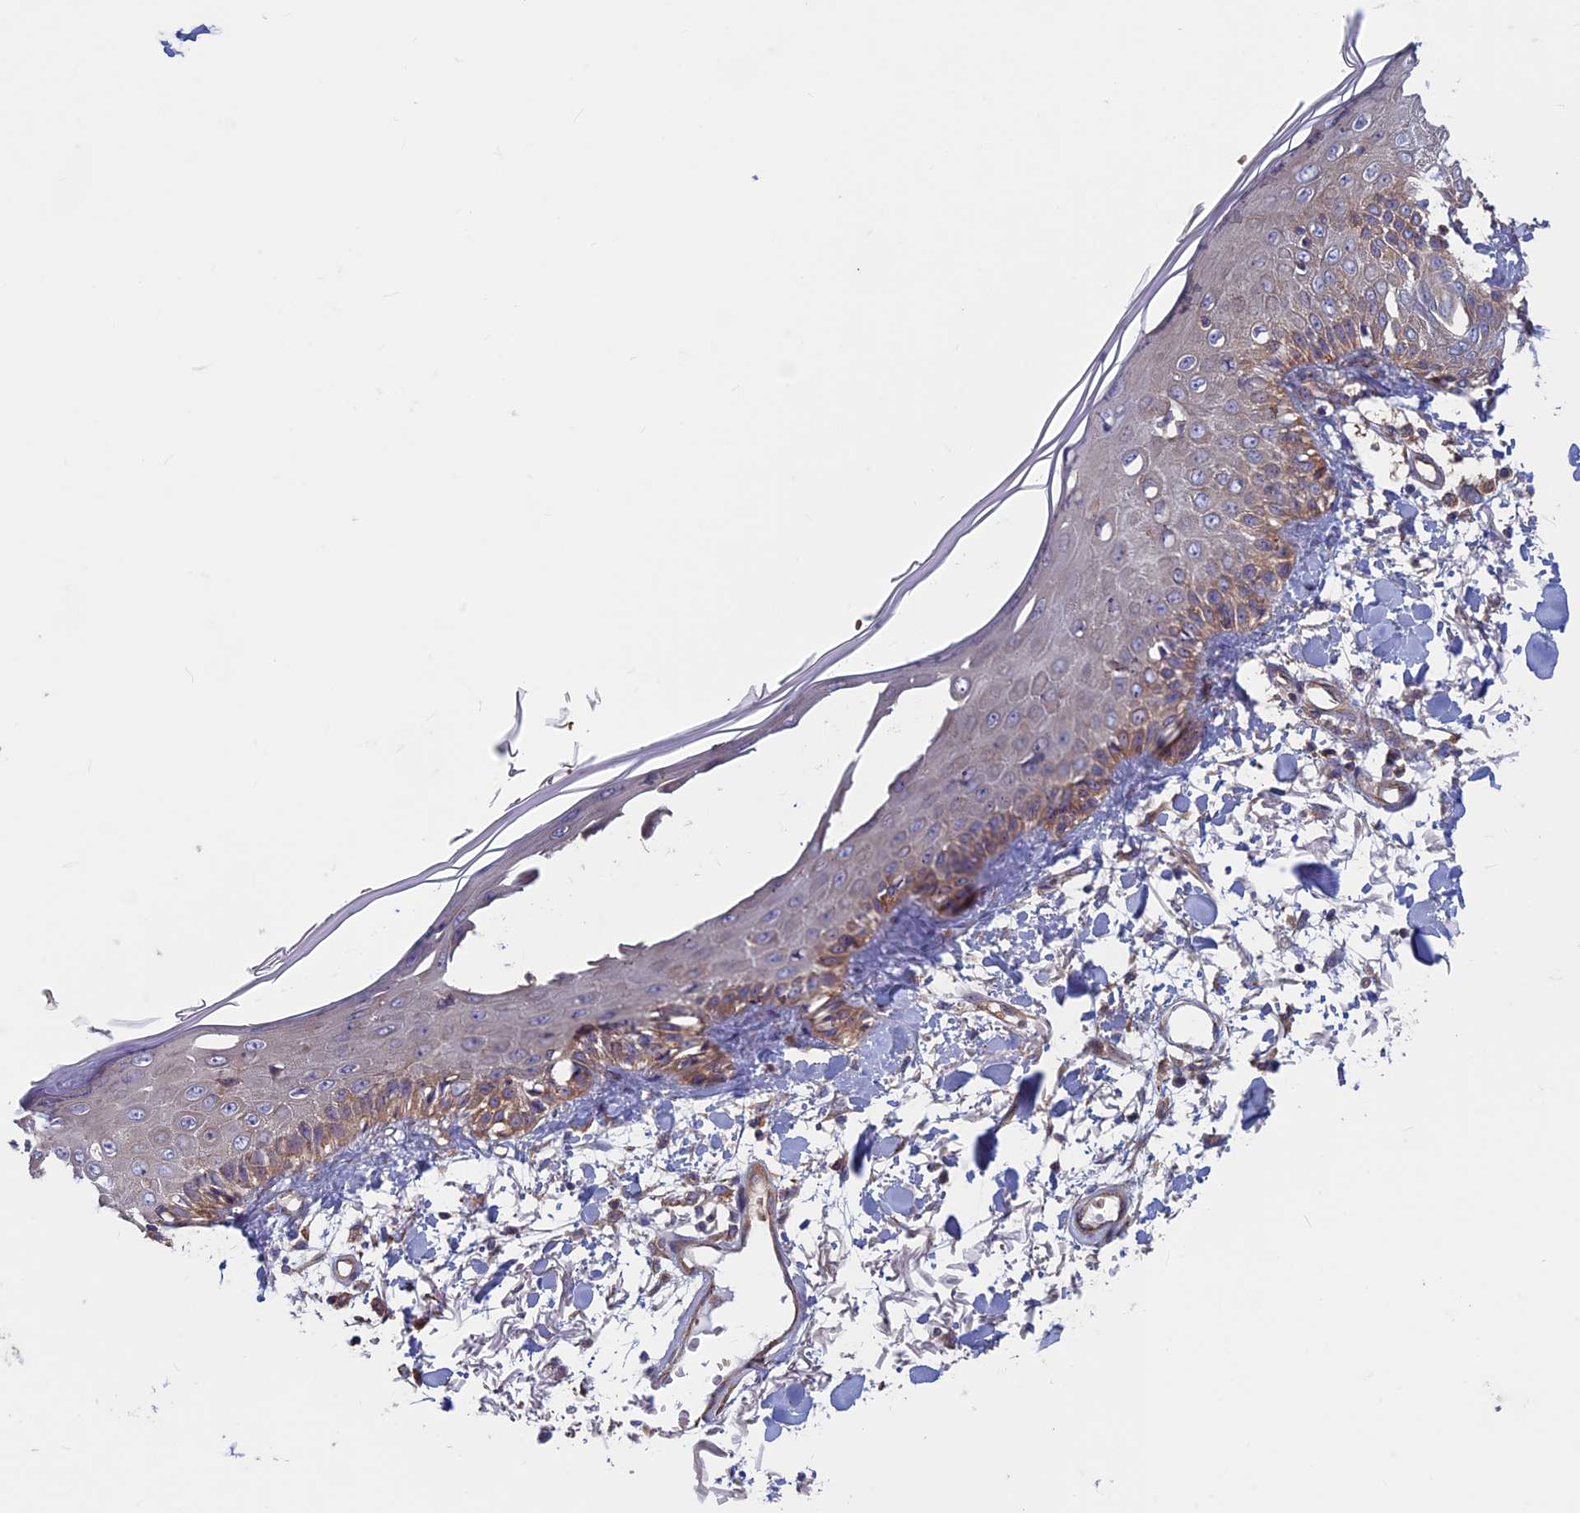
{"staining": {"intensity": "moderate", "quantity": ">75%", "location": "cytoplasmic/membranous"}, "tissue": "skin", "cell_type": "Fibroblasts", "image_type": "normal", "snomed": [{"axis": "morphology", "description": "Normal tissue, NOS"}, {"axis": "morphology", "description": "Squamous cell carcinoma, NOS"}, {"axis": "topography", "description": "Skin"}, {"axis": "topography", "description": "Peripheral nerve tissue"}], "caption": "High-magnification brightfield microscopy of unremarkable skin stained with DAB (brown) and counterstained with hematoxylin (blue). fibroblasts exhibit moderate cytoplasmic/membranous positivity is appreciated in approximately>75% of cells.", "gene": "DNM1L", "patient": {"sex": "male", "age": 83}}